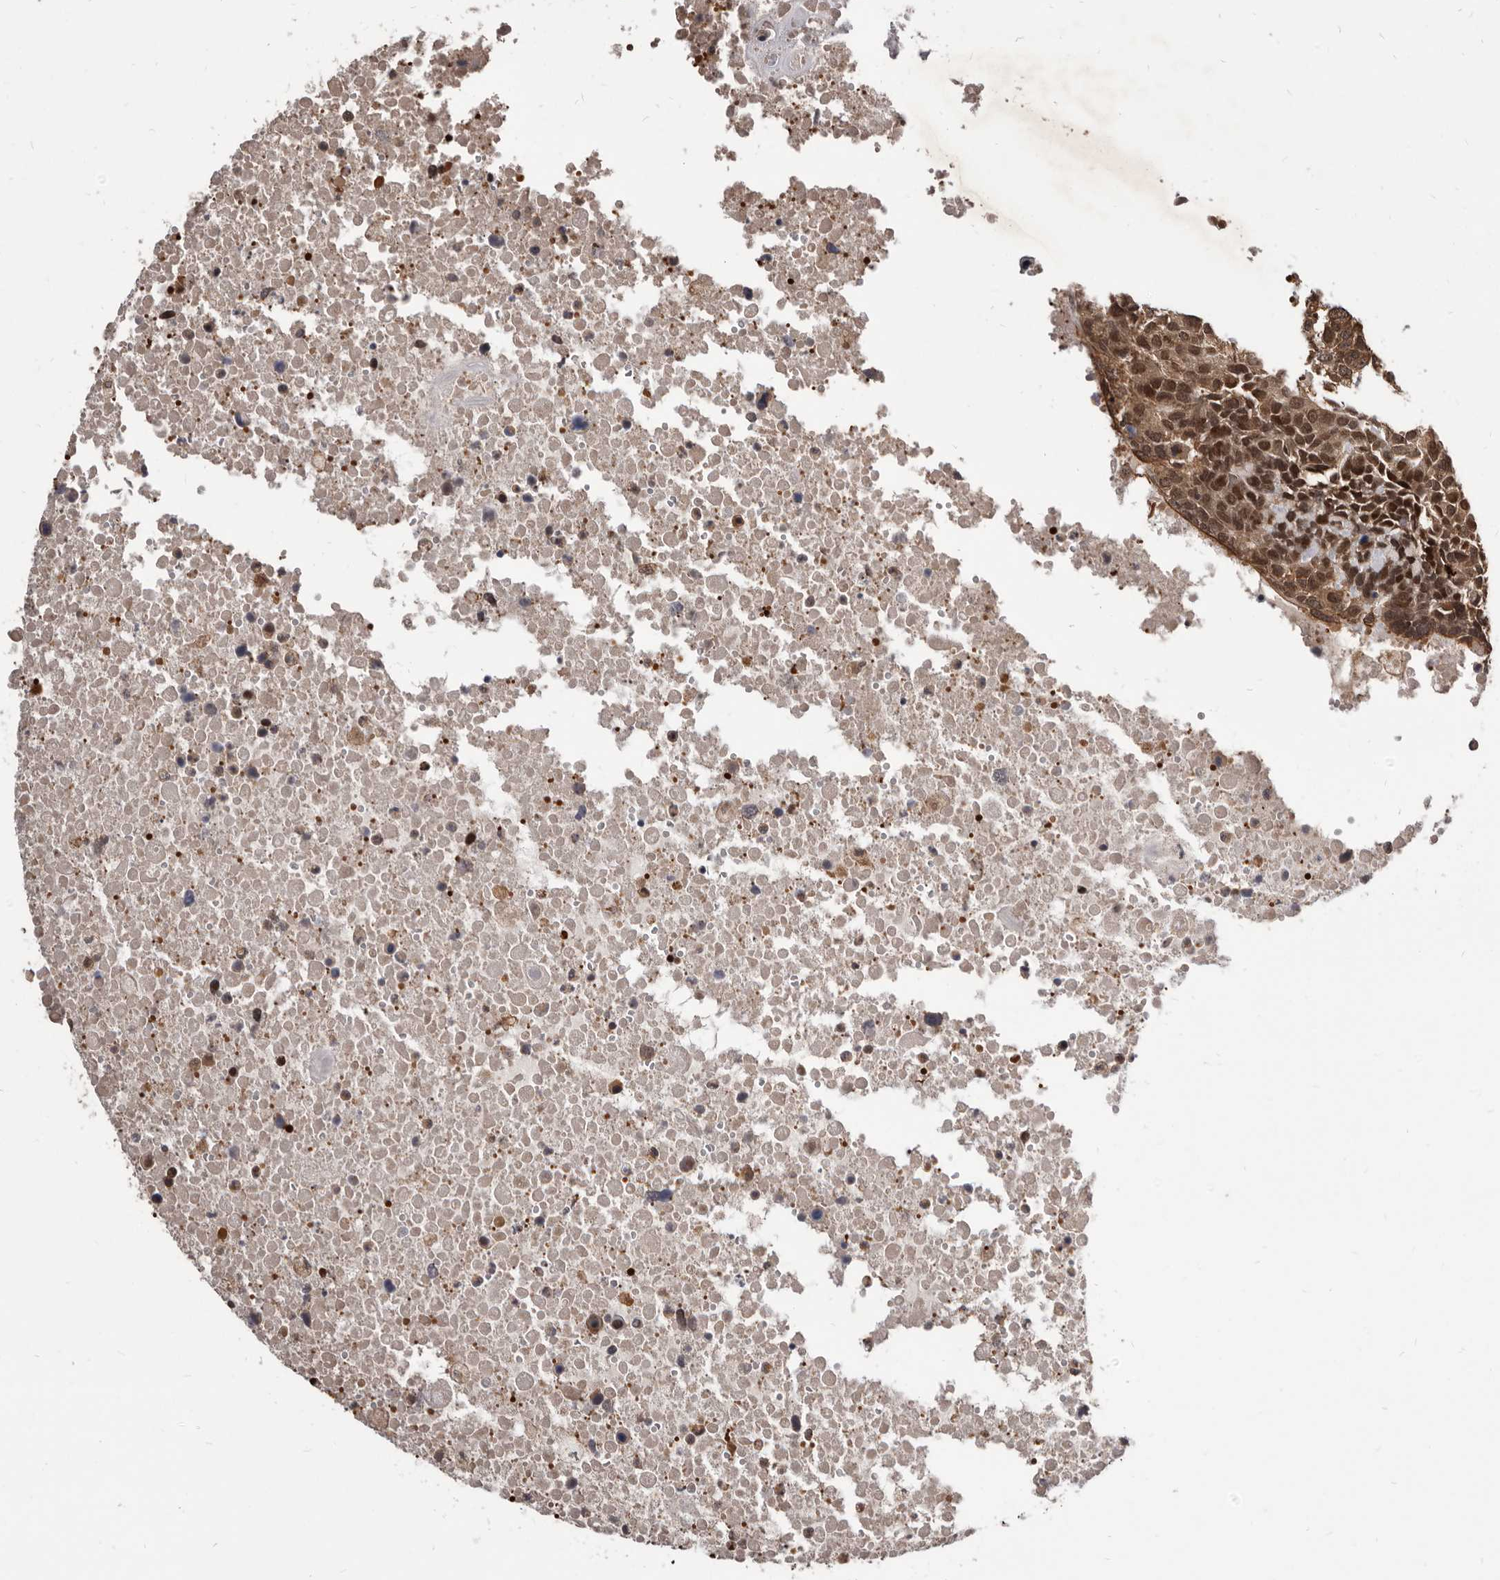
{"staining": {"intensity": "moderate", "quantity": ">75%", "location": "cytoplasmic/membranous,nuclear"}, "tissue": "head and neck cancer", "cell_type": "Tumor cells", "image_type": "cancer", "snomed": [{"axis": "morphology", "description": "Squamous cell carcinoma, NOS"}, {"axis": "topography", "description": "Head-Neck"}], "caption": "Squamous cell carcinoma (head and neck) stained with immunohistochemistry shows moderate cytoplasmic/membranous and nuclear positivity in approximately >75% of tumor cells.", "gene": "ADAMTS20", "patient": {"sex": "male", "age": 66}}